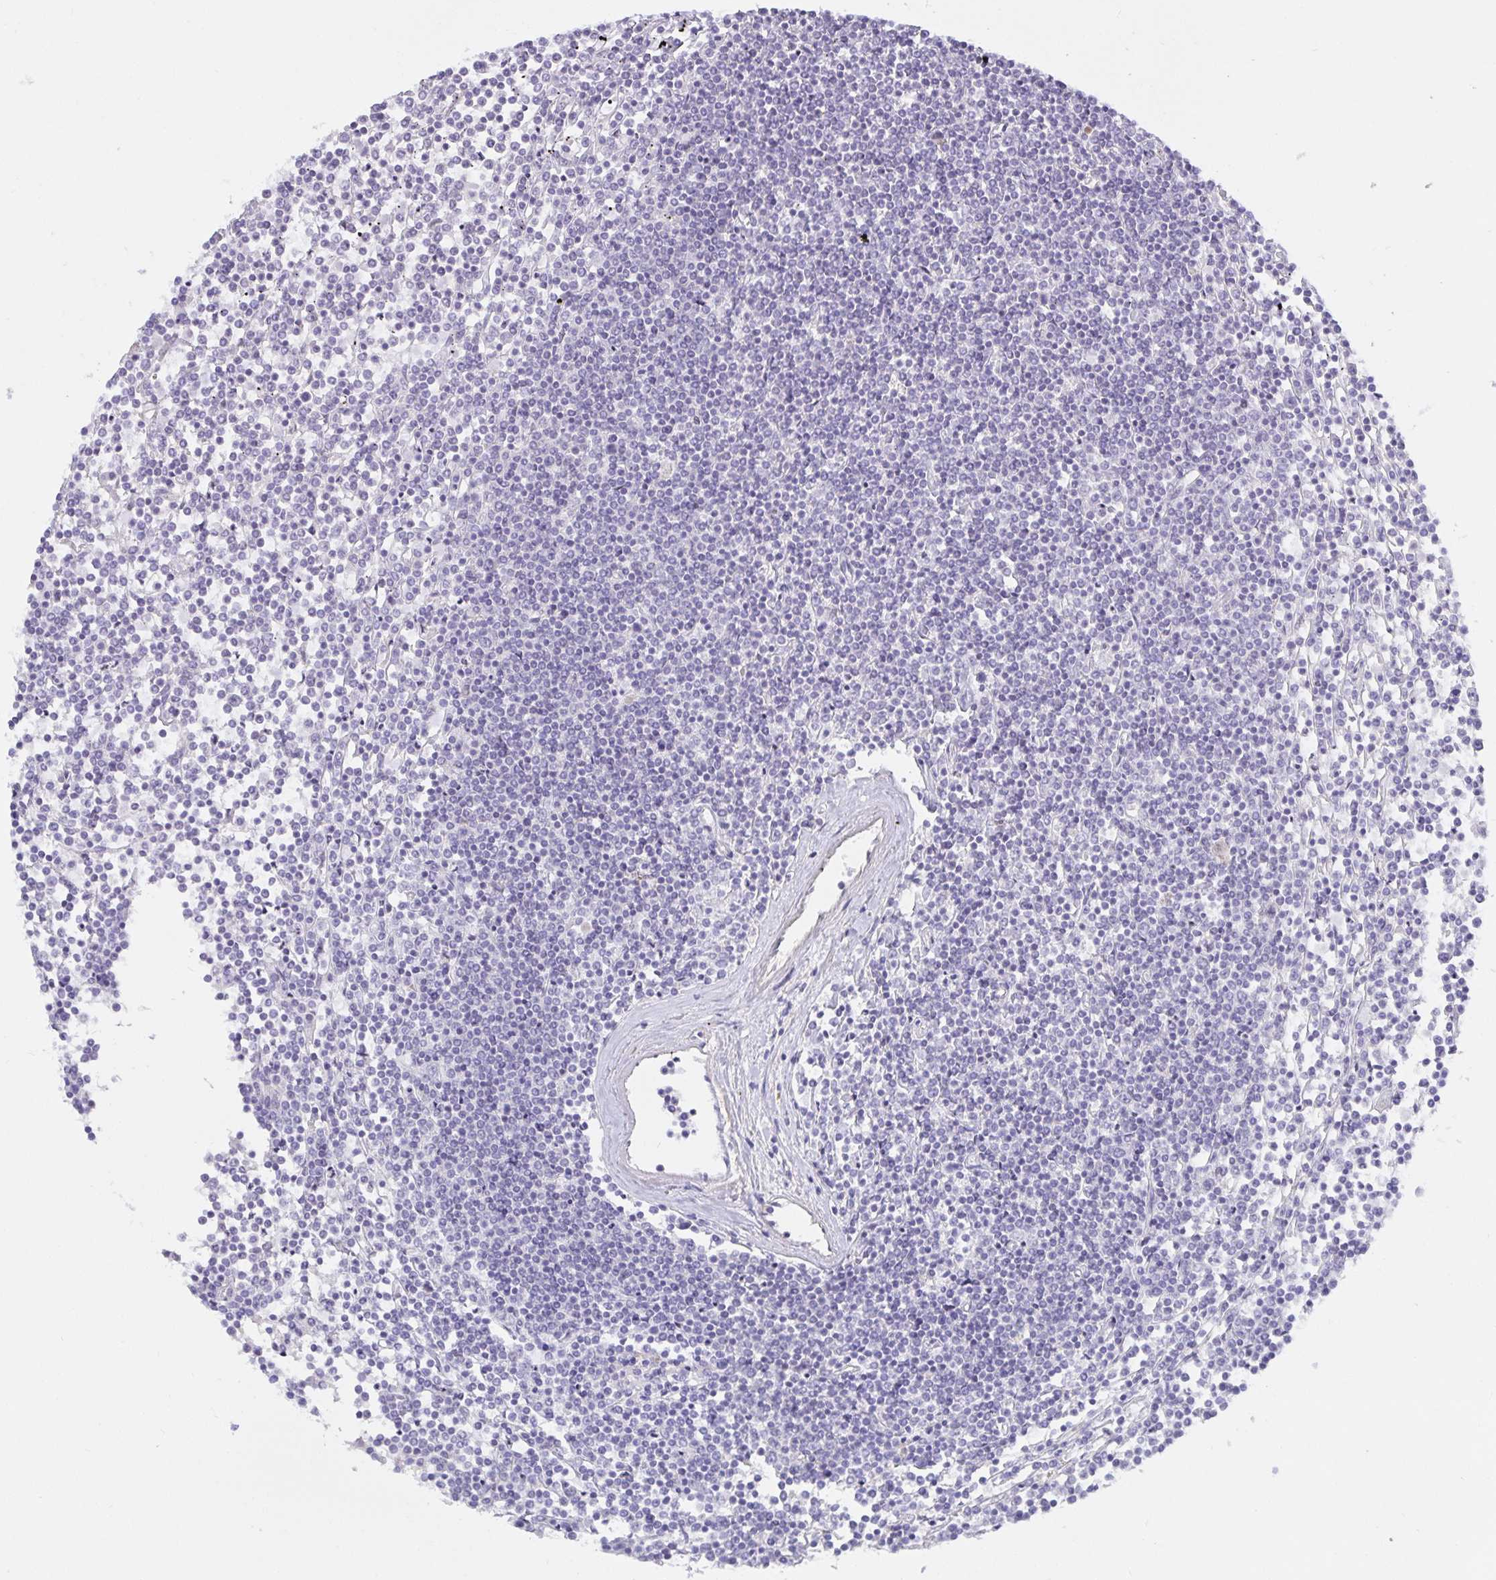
{"staining": {"intensity": "negative", "quantity": "none", "location": "none"}, "tissue": "lymphoma", "cell_type": "Tumor cells", "image_type": "cancer", "snomed": [{"axis": "morphology", "description": "Malignant lymphoma, non-Hodgkin's type, Low grade"}, {"axis": "topography", "description": "Spleen"}], "caption": "Immunohistochemical staining of low-grade malignant lymphoma, non-Hodgkin's type reveals no significant expression in tumor cells.", "gene": "SPAG4", "patient": {"sex": "female", "age": 19}}